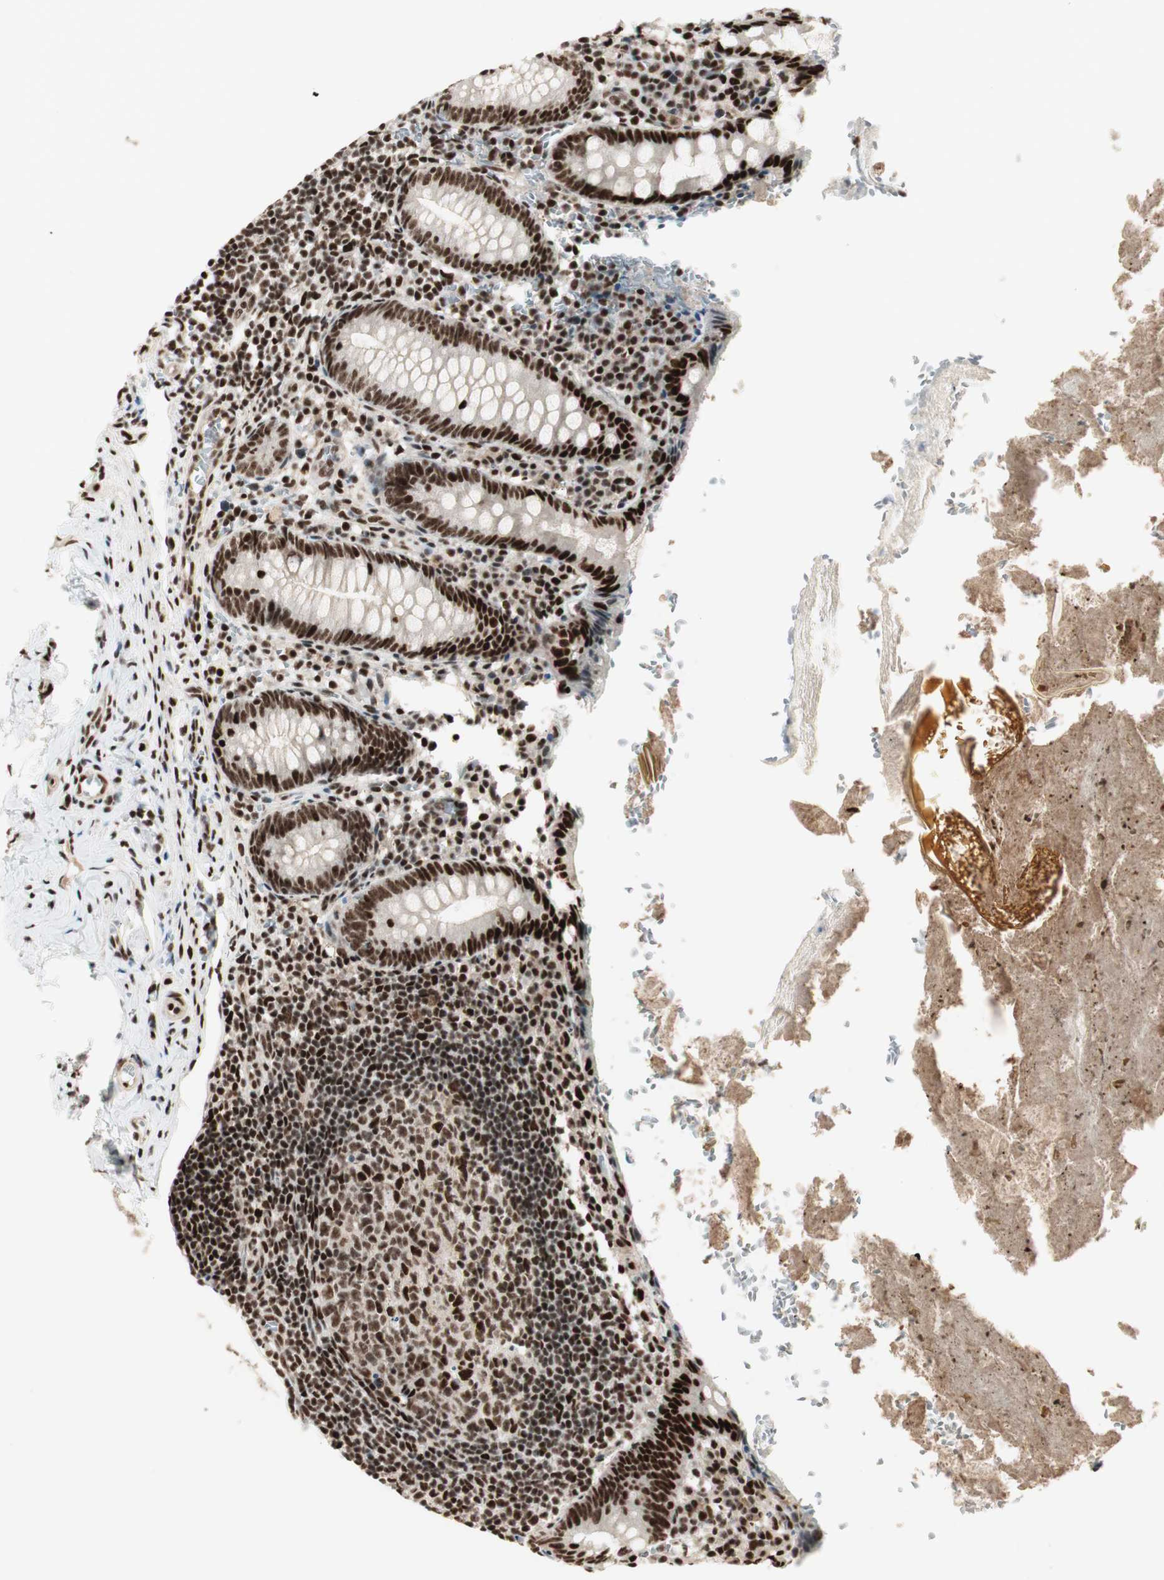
{"staining": {"intensity": "strong", "quantity": ">75%", "location": "nuclear"}, "tissue": "appendix", "cell_type": "Glandular cells", "image_type": "normal", "snomed": [{"axis": "morphology", "description": "Normal tissue, NOS"}, {"axis": "topography", "description": "Appendix"}], "caption": "About >75% of glandular cells in normal appendix exhibit strong nuclear protein expression as visualized by brown immunohistochemical staining.", "gene": "HEXIM1", "patient": {"sex": "female", "age": 10}}